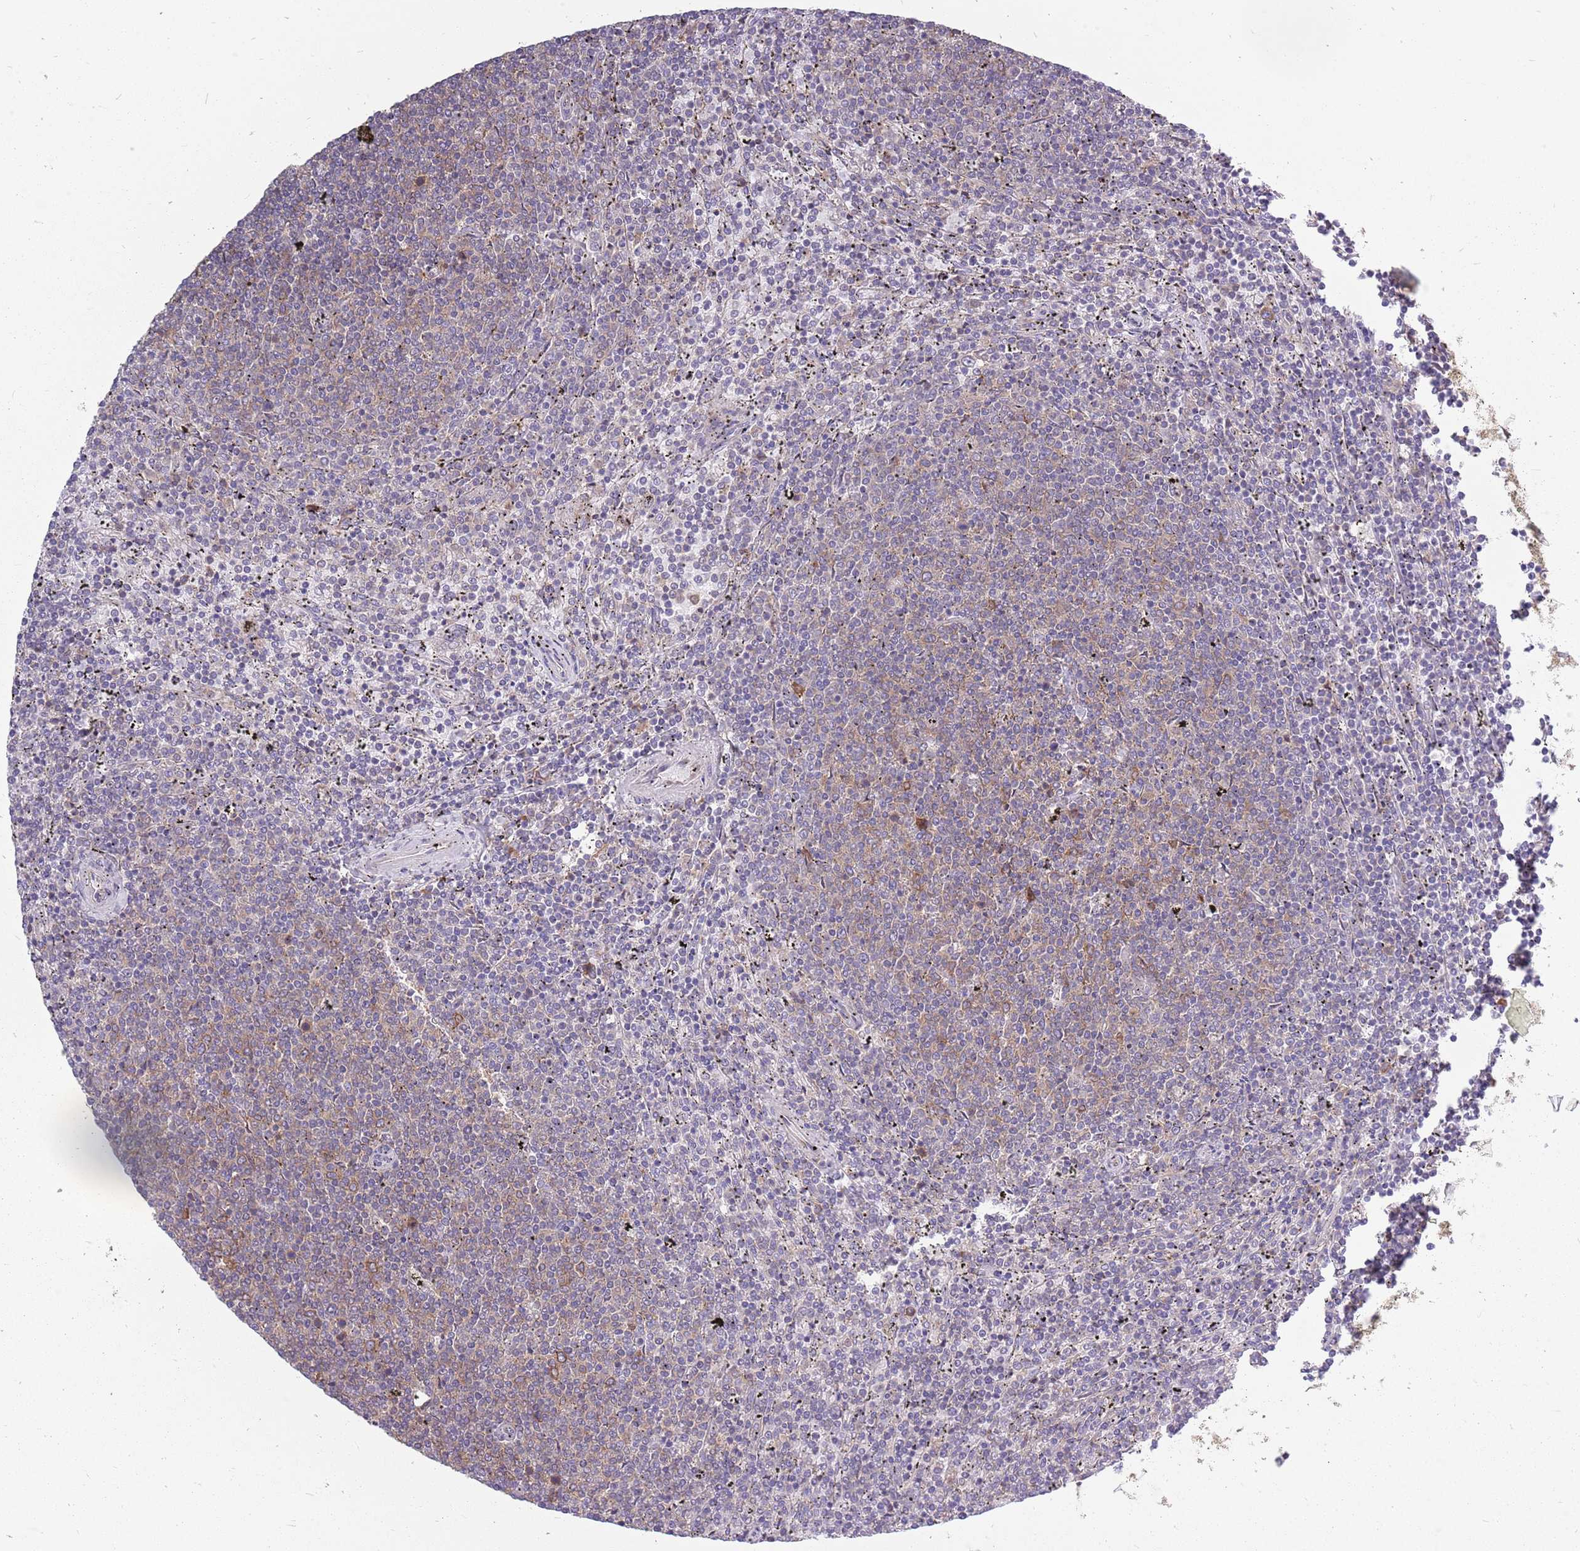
{"staining": {"intensity": "weak", "quantity": "<25%", "location": "cytoplasmic/membranous"}, "tissue": "lymphoma", "cell_type": "Tumor cells", "image_type": "cancer", "snomed": [{"axis": "morphology", "description": "Malignant lymphoma, non-Hodgkin's type, Low grade"}, {"axis": "topography", "description": "Spleen"}], "caption": "DAB (3,3'-diaminobenzidine) immunohistochemical staining of lymphoma reveals no significant staining in tumor cells.", "gene": "PPP1R27", "patient": {"sex": "female", "age": 50}}